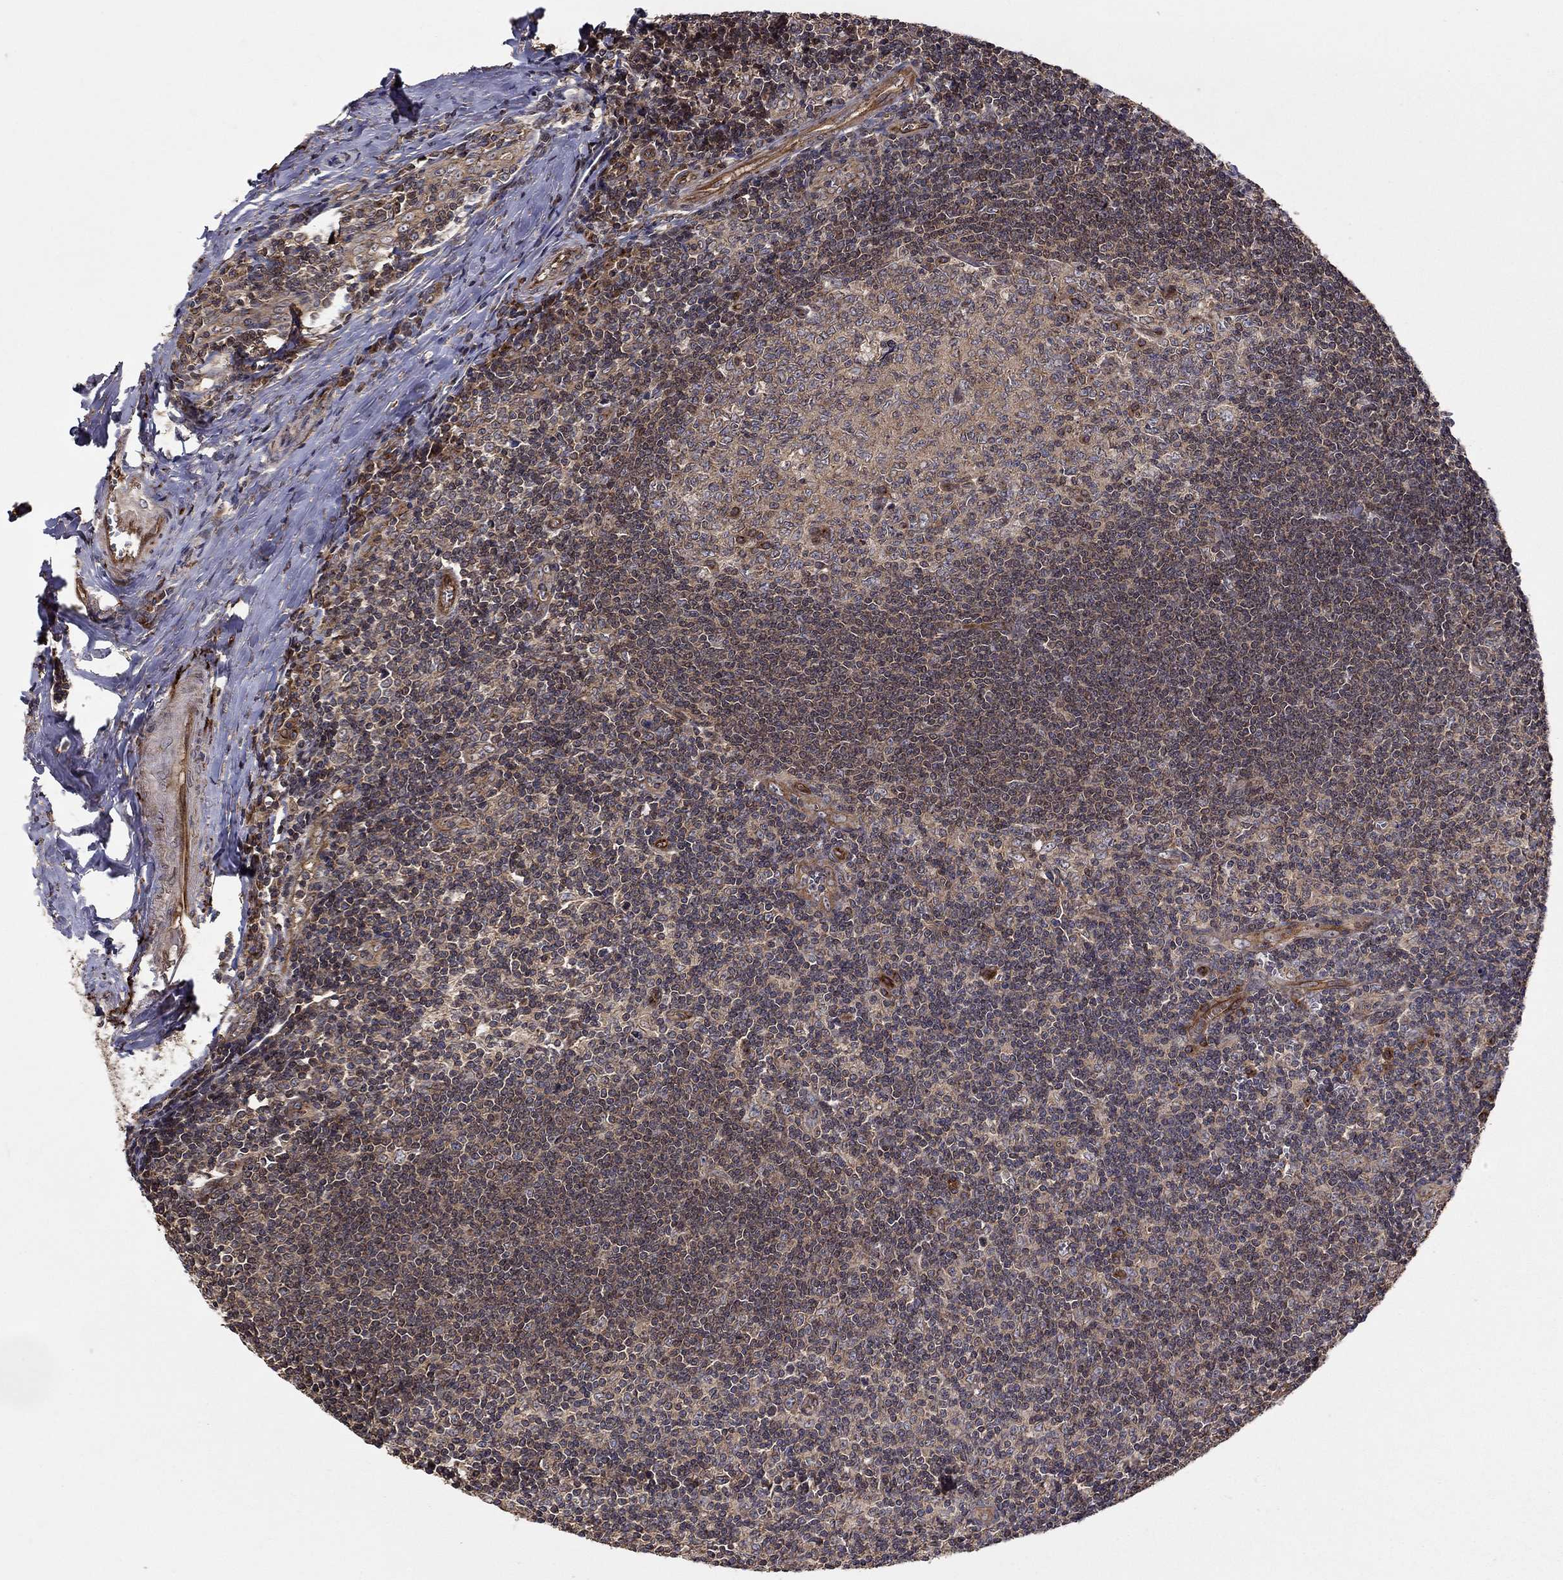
{"staining": {"intensity": "strong", "quantity": "25%-75%", "location": "cytoplasmic/membranous"}, "tissue": "tonsil", "cell_type": "Germinal center cells", "image_type": "normal", "snomed": [{"axis": "morphology", "description": "Normal tissue, NOS"}, {"axis": "topography", "description": "Tonsil"}], "caption": "Immunohistochemistry (IHC) of benign human tonsil reveals high levels of strong cytoplasmic/membranous positivity in about 25%-75% of germinal center cells.", "gene": "BMERB1", "patient": {"sex": "male", "age": 33}}